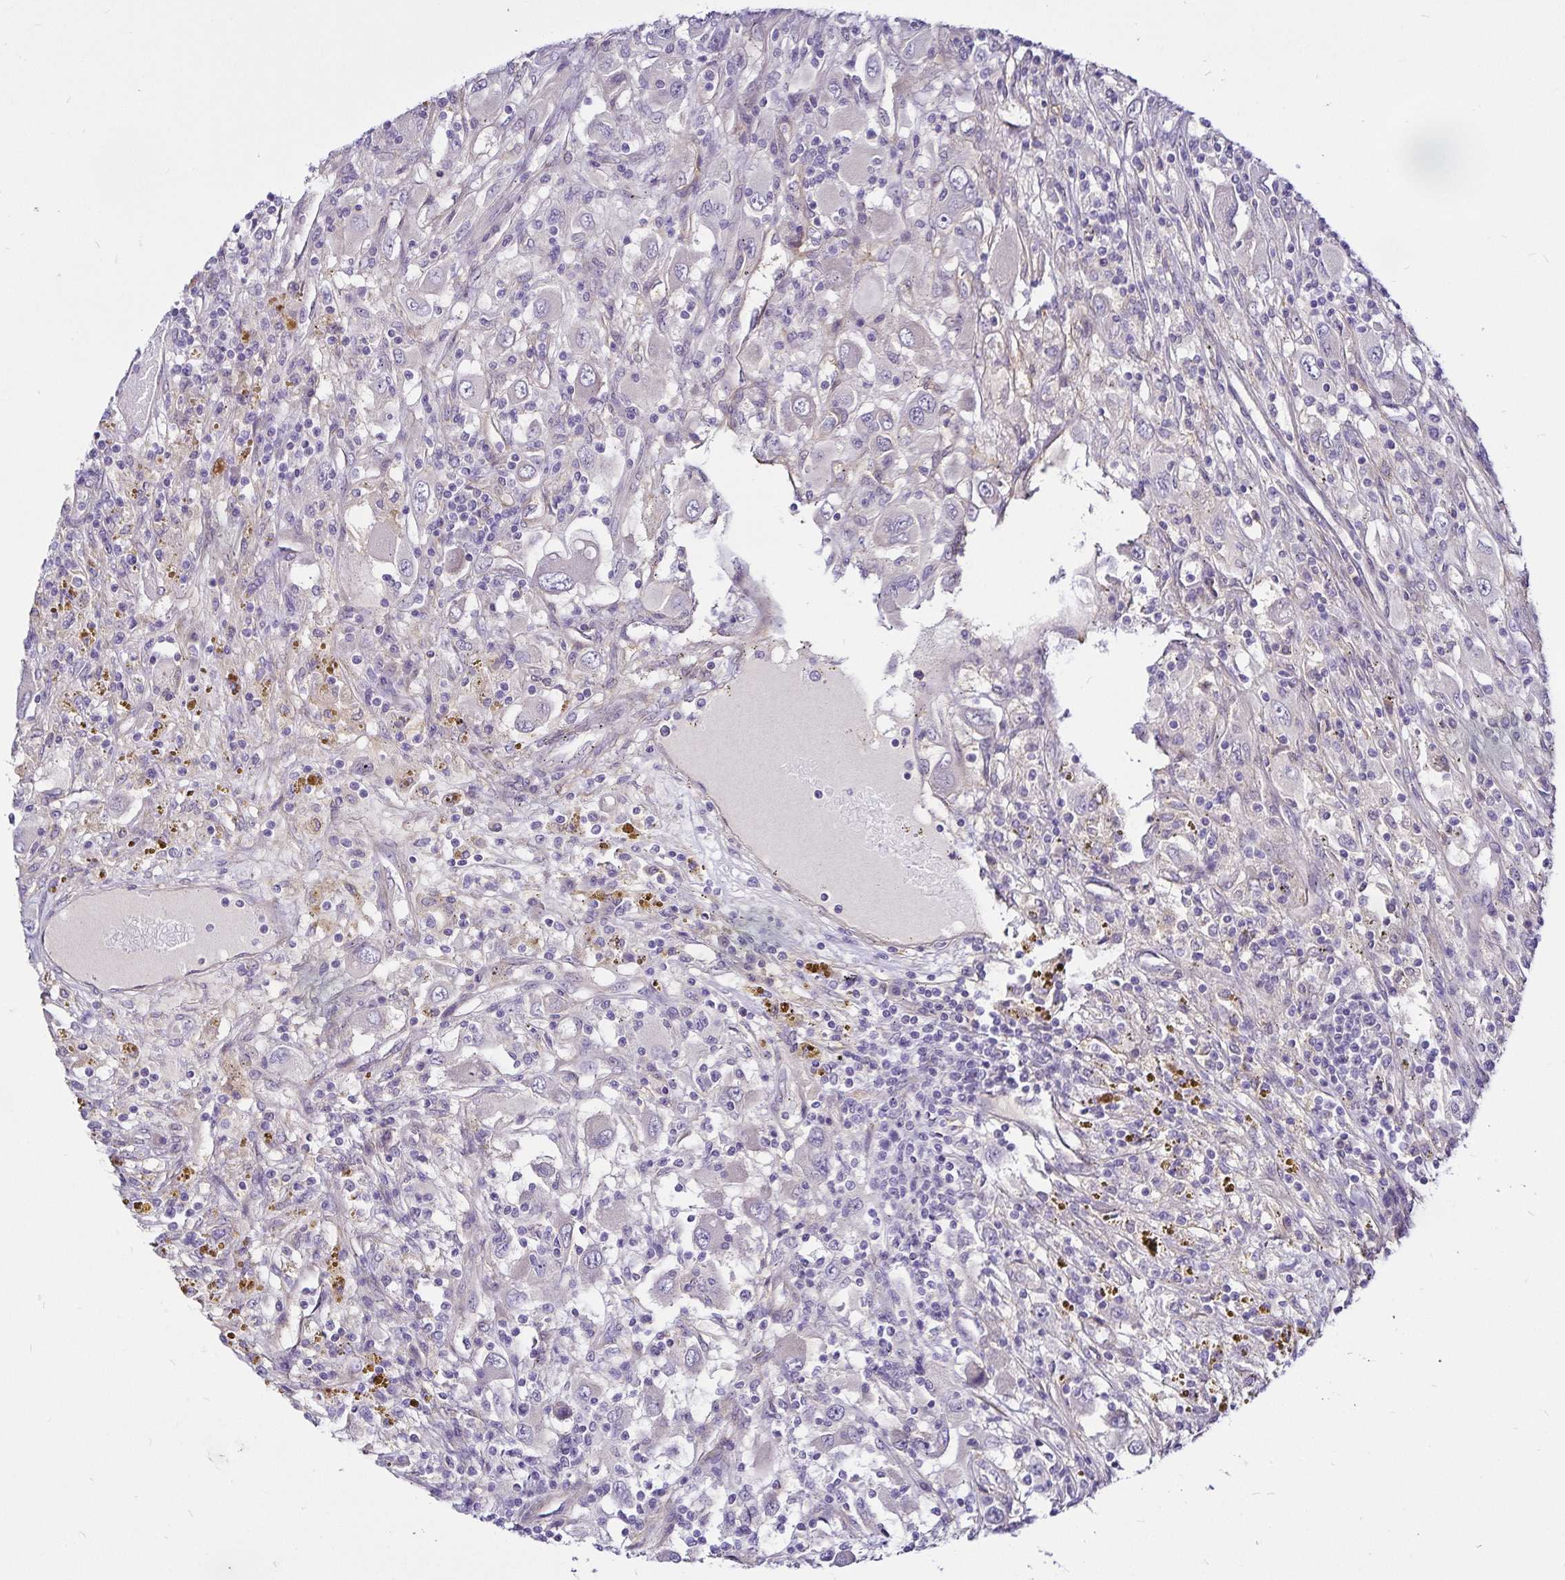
{"staining": {"intensity": "negative", "quantity": "none", "location": "none"}, "tissue": "renal cancer", "cell_type": "Tumor cells", "image_type": "cancer", "snomed": [{"axis": "morphology", "description": "Adenocarcinoma, NOS"}, {"axis": "topography", "description": "Kidney"}], "caption": "DAB (3,3'-diaminobenzidine) immunohistochemical staining of human renal cancer (adenocarcinoma) demonstrates no significant expression in tumor cells.", "gene": "GNG12", "patient": {"sex": "female", "age": 67}}